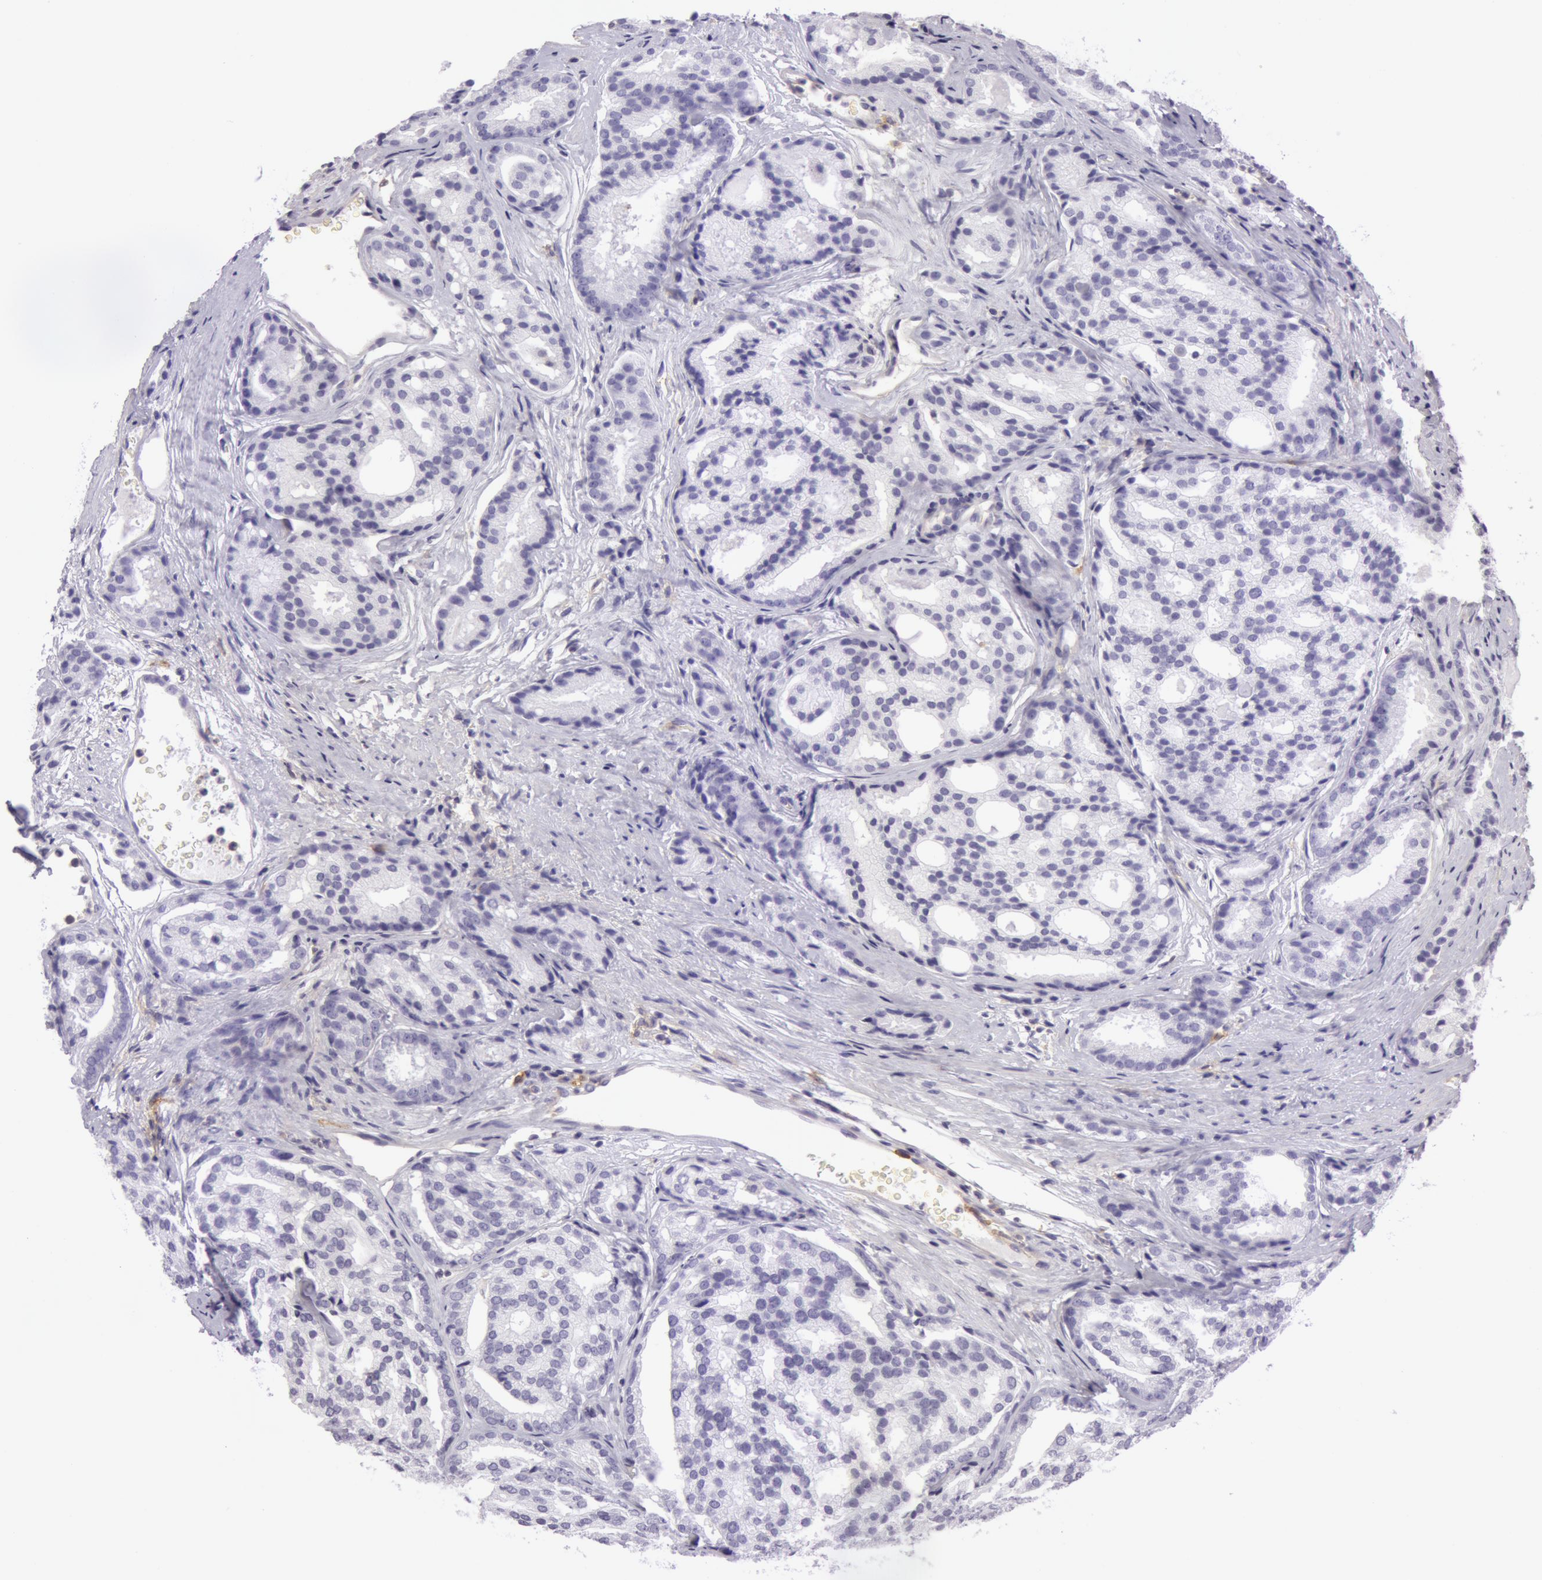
{"staining": {"intensity": "negative", "quantity": "none", "location": "none"}, "tissue": "prostate cancer", "cell_type": "Tumor cells", "image_type": "cancer", "snomed": [{"axis": "morphology", "description": "Adenocarcinoma, High grade"}, {"axis": "topography", "description": "Prostate"}], "caption": "IHC histopathology image of neoplastic tissue: human prostate cancer stained with DAB (3,3'-diaminobenzidine) shows no significant protein expression in tumor cells.", "gene": "LY75", "patient": {"sex": "male", "age": 64}}